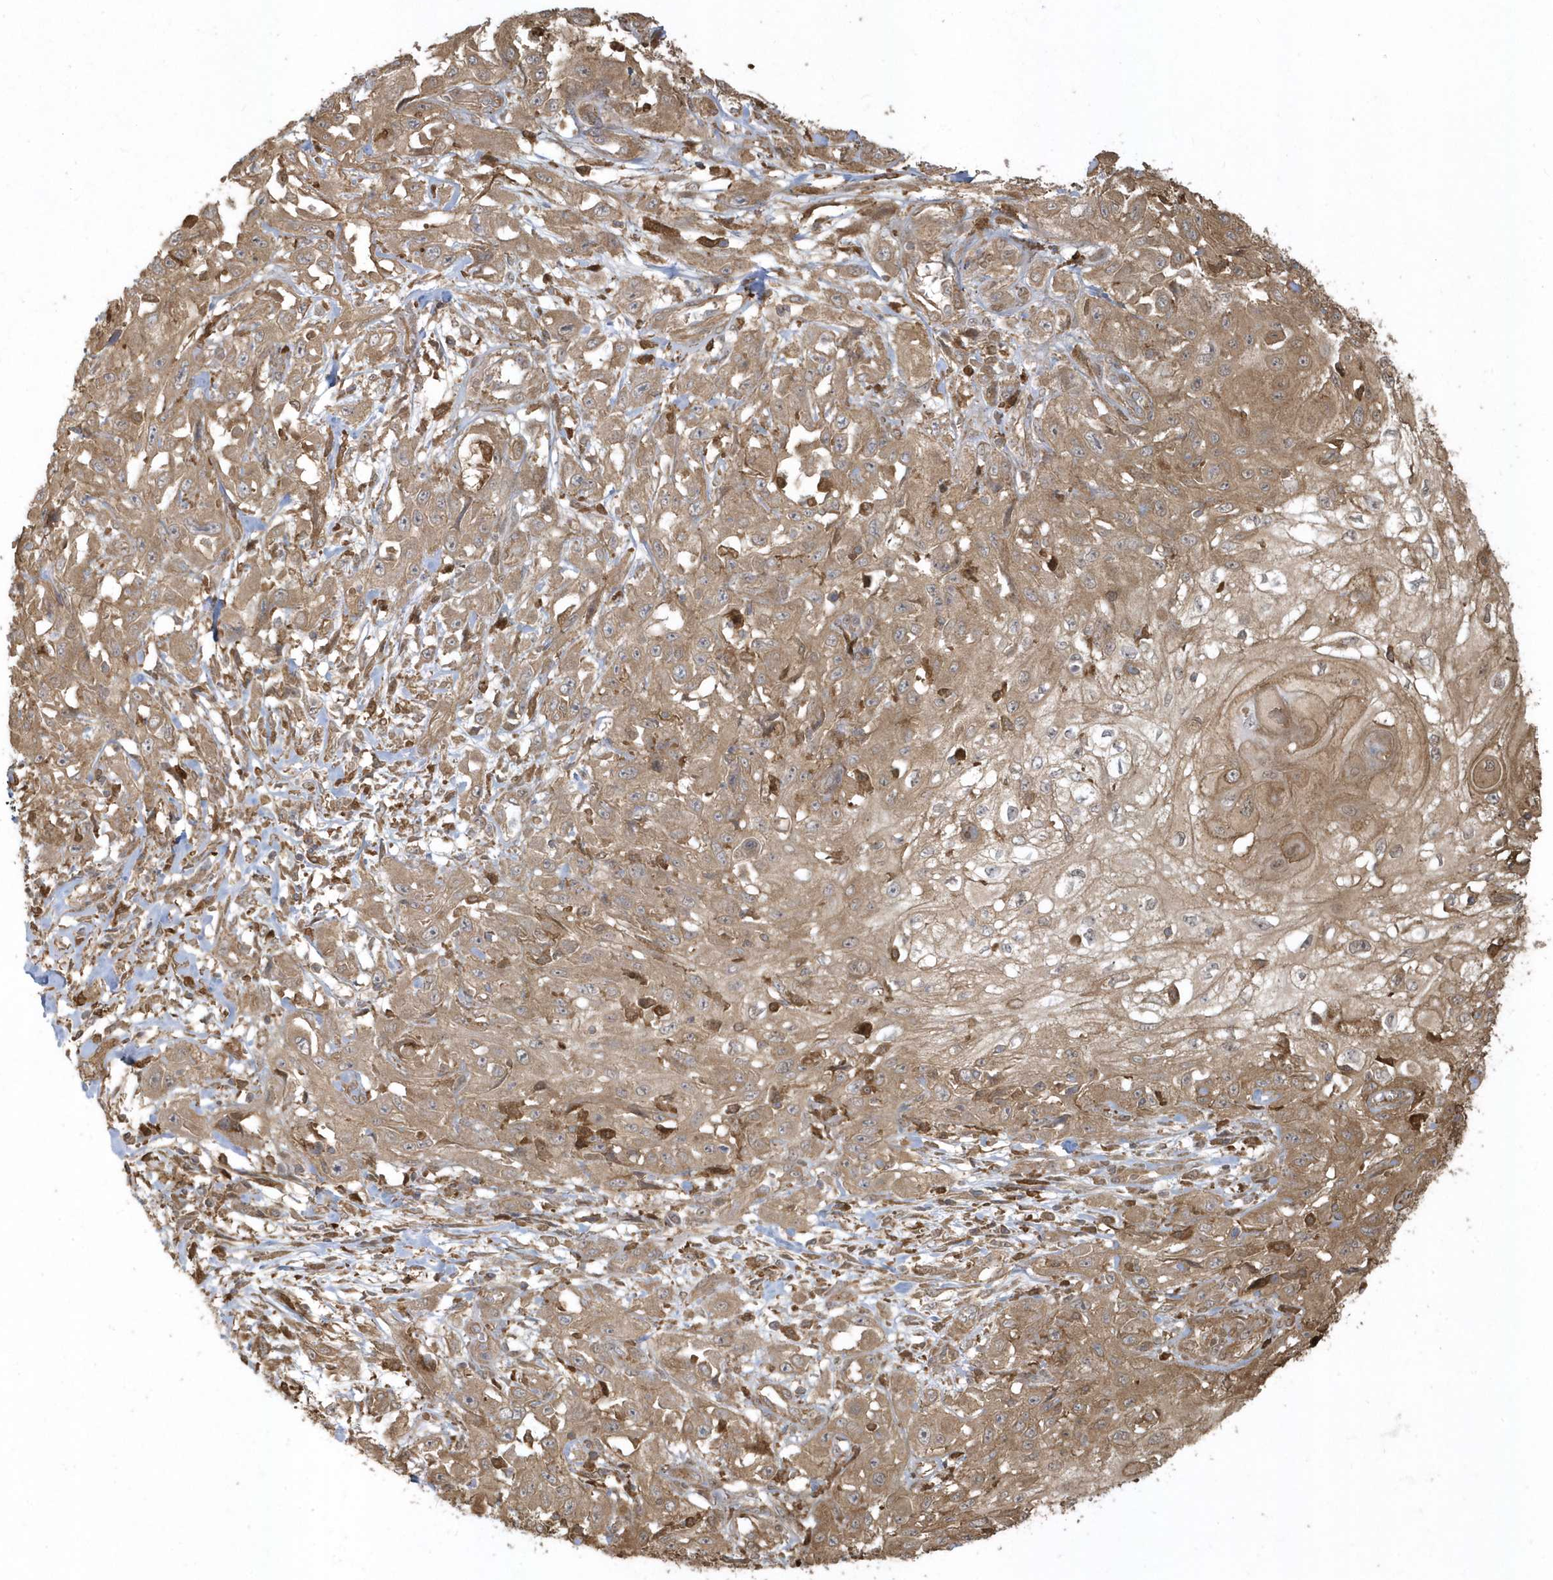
{"staining": {"intensity": "moderate", "quantity": ">75%", "location": "cytoplasmic/membranous"}, "tissue": "skin cancer", "cell_type": "Tumor cells", "image_type": "cancer", "snomed": [{"axis": "morphology", "description": "Squamous cell carcinoma, NOS"}, {"axis": "morphology", "description": "Squamous cell carcinoma, metastatic, NOS"}, {"axis": "topography", "description": "Skin"}, {"axis": "topography", "description": "Lymph node"}], "caption": "Immunohistochemistry of human skin cancer displays medium levels of moderate cytoplasmic/membranous positivity in about >75% of tumor cells.", "gene": "HNMT", "patient": {"sex": "male", "age": 75}}